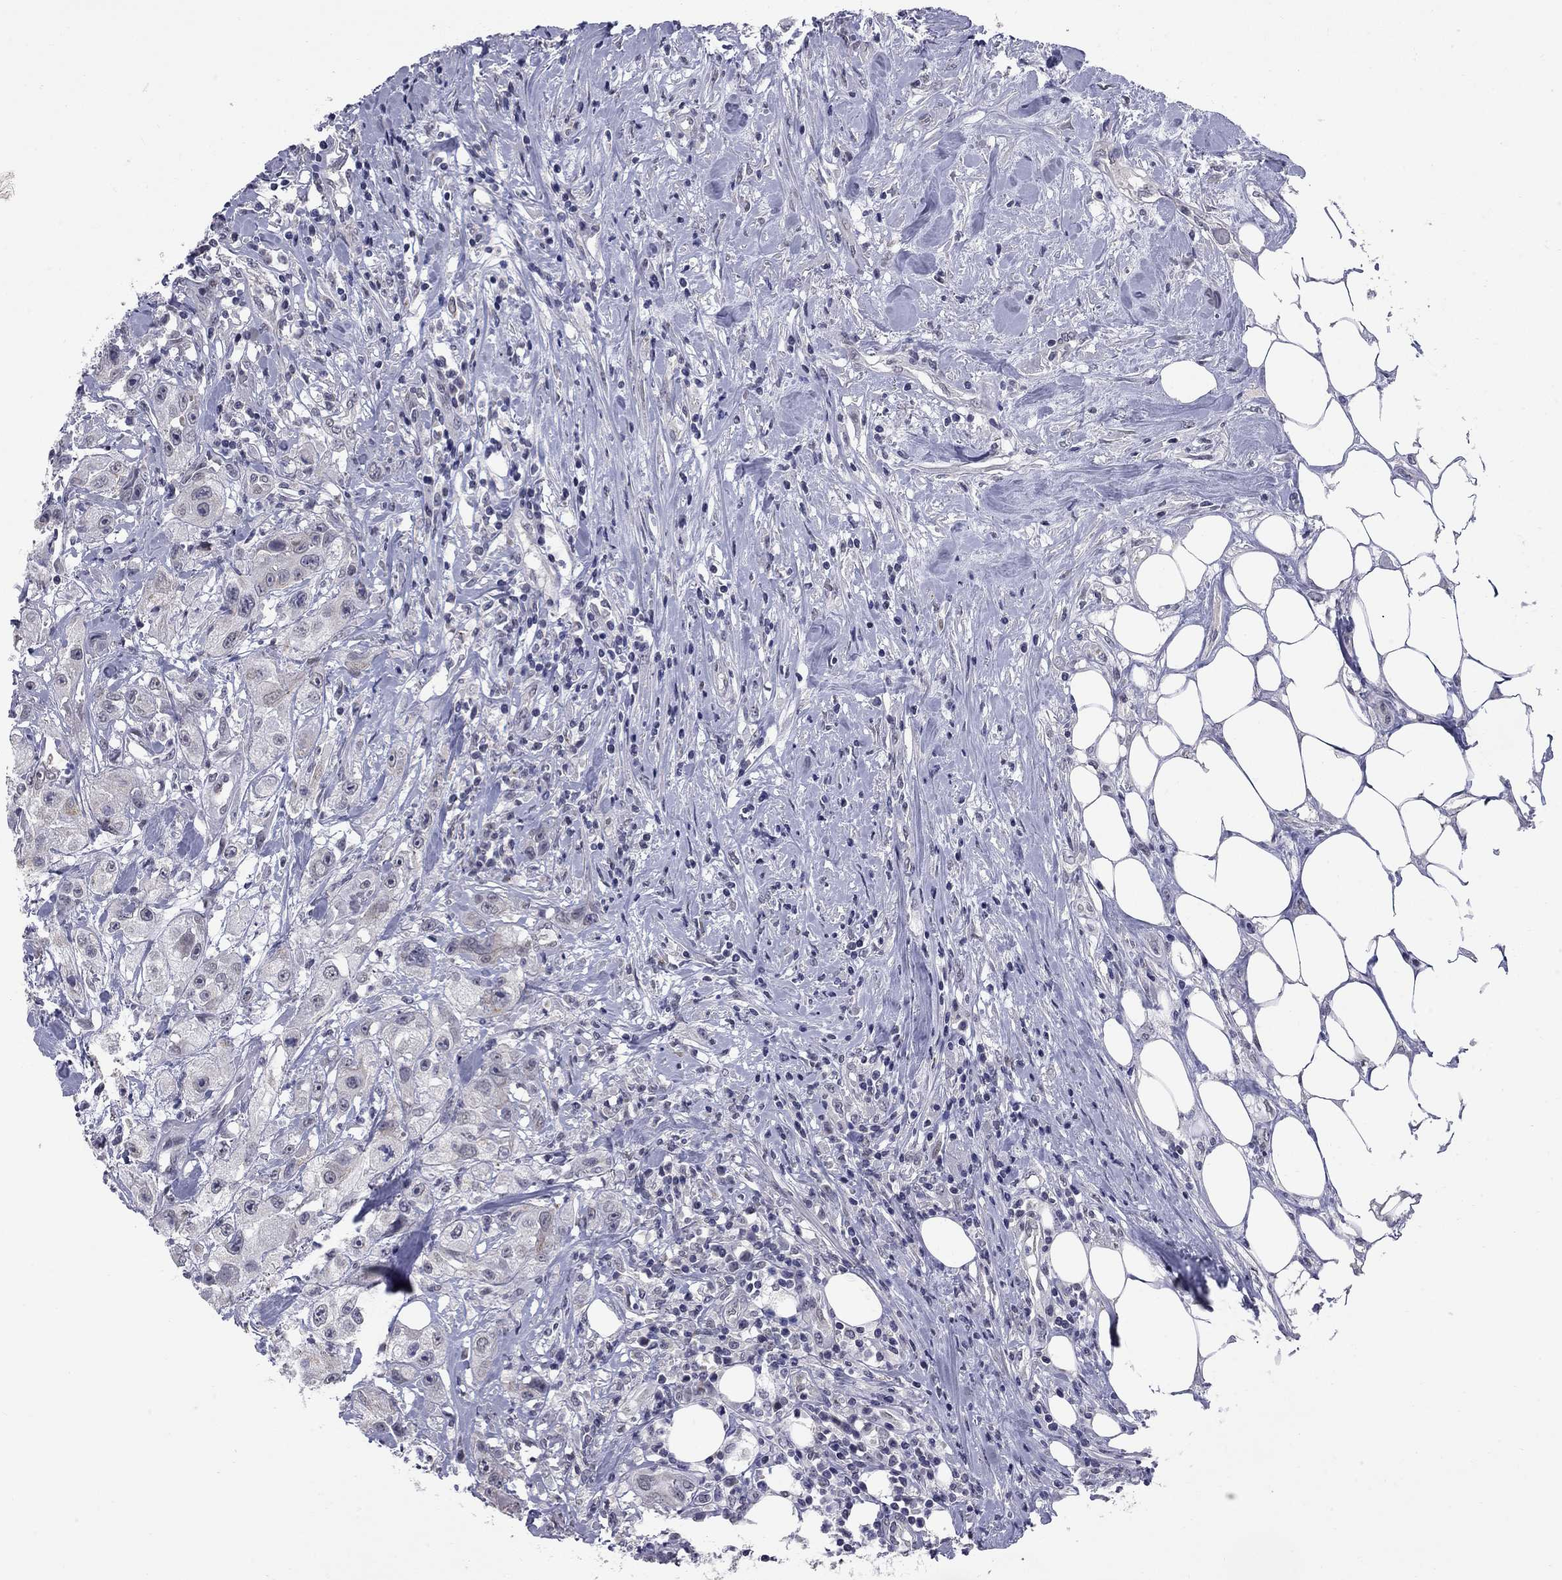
{"staining": {"intensity": "negative", "quantity": "none", "location": "none"}, "tissue": "urothelial cancer", "cell_type": "Tumor cells", "image_type": "cancer", "snomed": [{"axis": "morphology", "description": "Urothelial carcinoma, High grade"}, {"axis": "topography", "description": "Urinary bladder"}], "caption": "The IHC micrograph has no significant staining in tumor cells of high-grade urothelial carcinoma tissue.", "gene": "HTR4", "patient": {"sex": "male", "age": 79}}